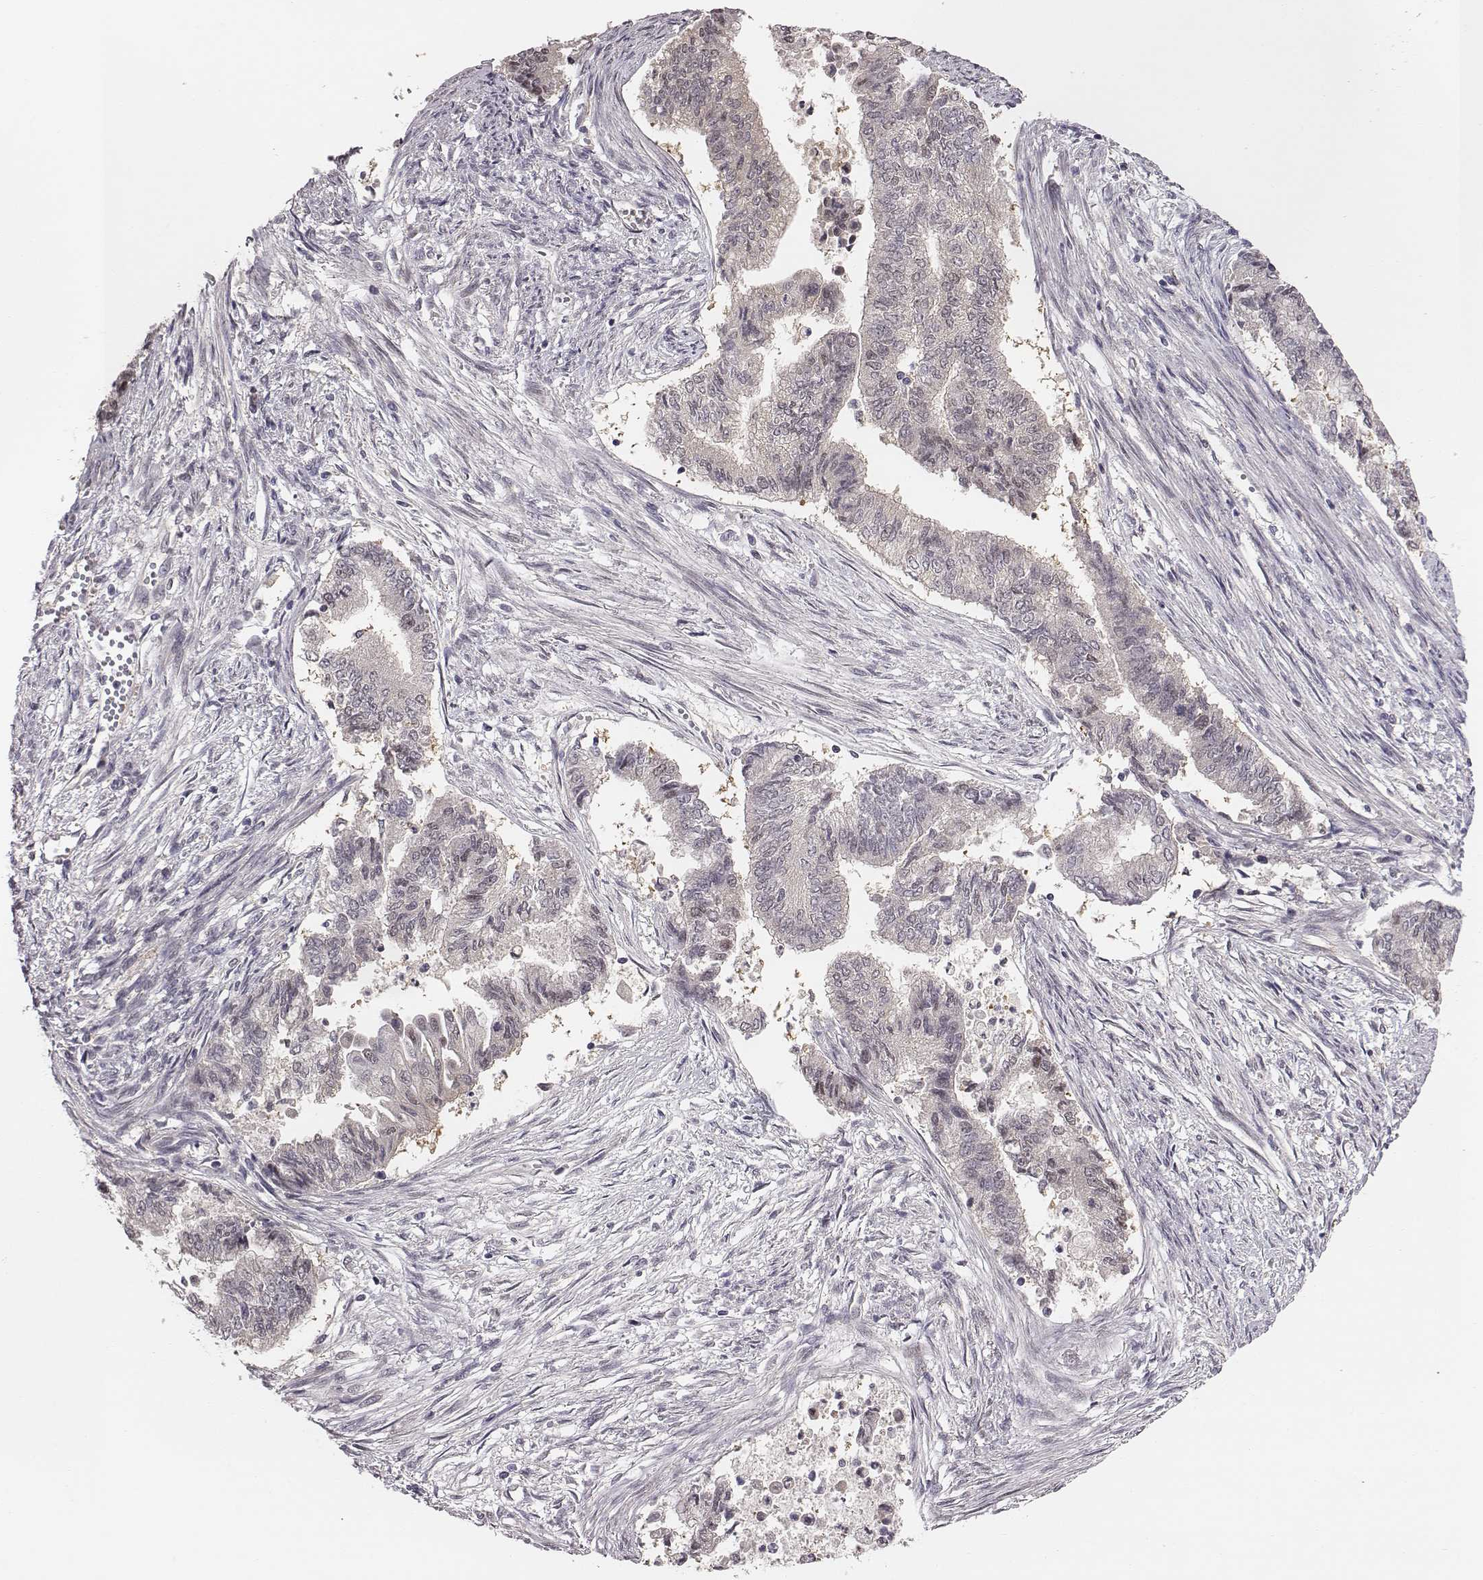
{"staining": {"intensity": "negative", "quantity": "none", "location": "none"}, "tissue": "endometrial cancer", "cell_type": "Tumor cells", "image_type": "cancer", "snomed": [{"axis": "morphology", "description": "Adenocarcinoma, NOS"}, {"axis": "topography", "description": "Endometrium"}], "caption": "The histopathology image reveals no significant expression in tumor cells of endometrial cancer (adenocarcinoma).", "gene": "SMURF2", "patient": {"sex": "female", "age": 65}}